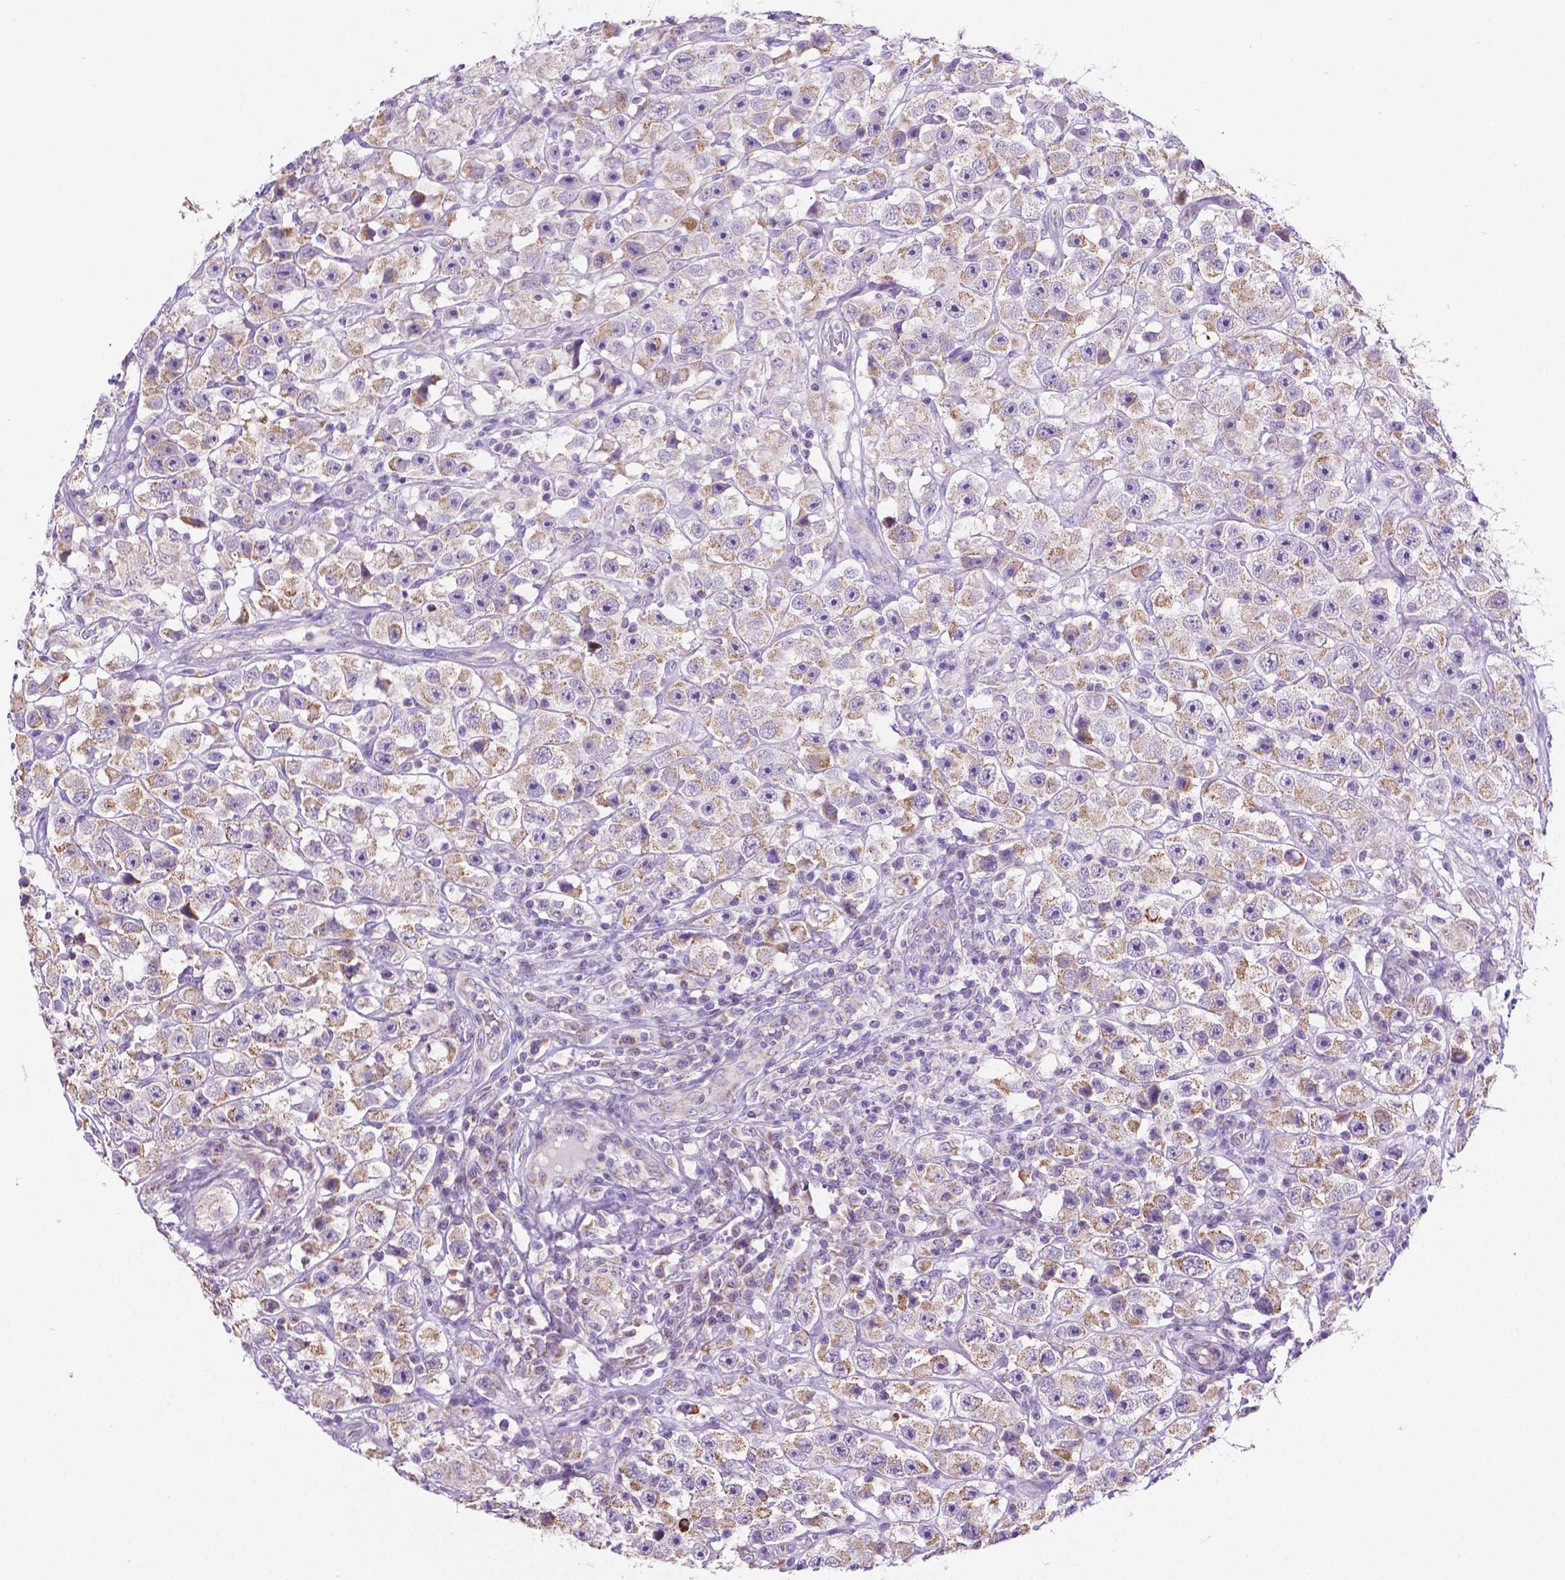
{"staining": {"intensity": "moderate", "quantity": "25%-75%", "location": "cytoplasmic/membranous"}, "tissue": "testis cancer", "cell_type": "Tumor cells", "image_type": "cancer", "snomed": [{"axis": "morphology", "description": "Seminoma, NOS"}, {"axis": "topography", "description": "Testis"}], "caption": "This histopathology image displays immunohistochemistry (IHC) staining of testis cancer (seminoma), with medium moderate cytoplasmic/membranous expression in about 25%-75% of tumor cells.", "gene": "CSPG5", "patient": {"sex": "male", "age": 45}}